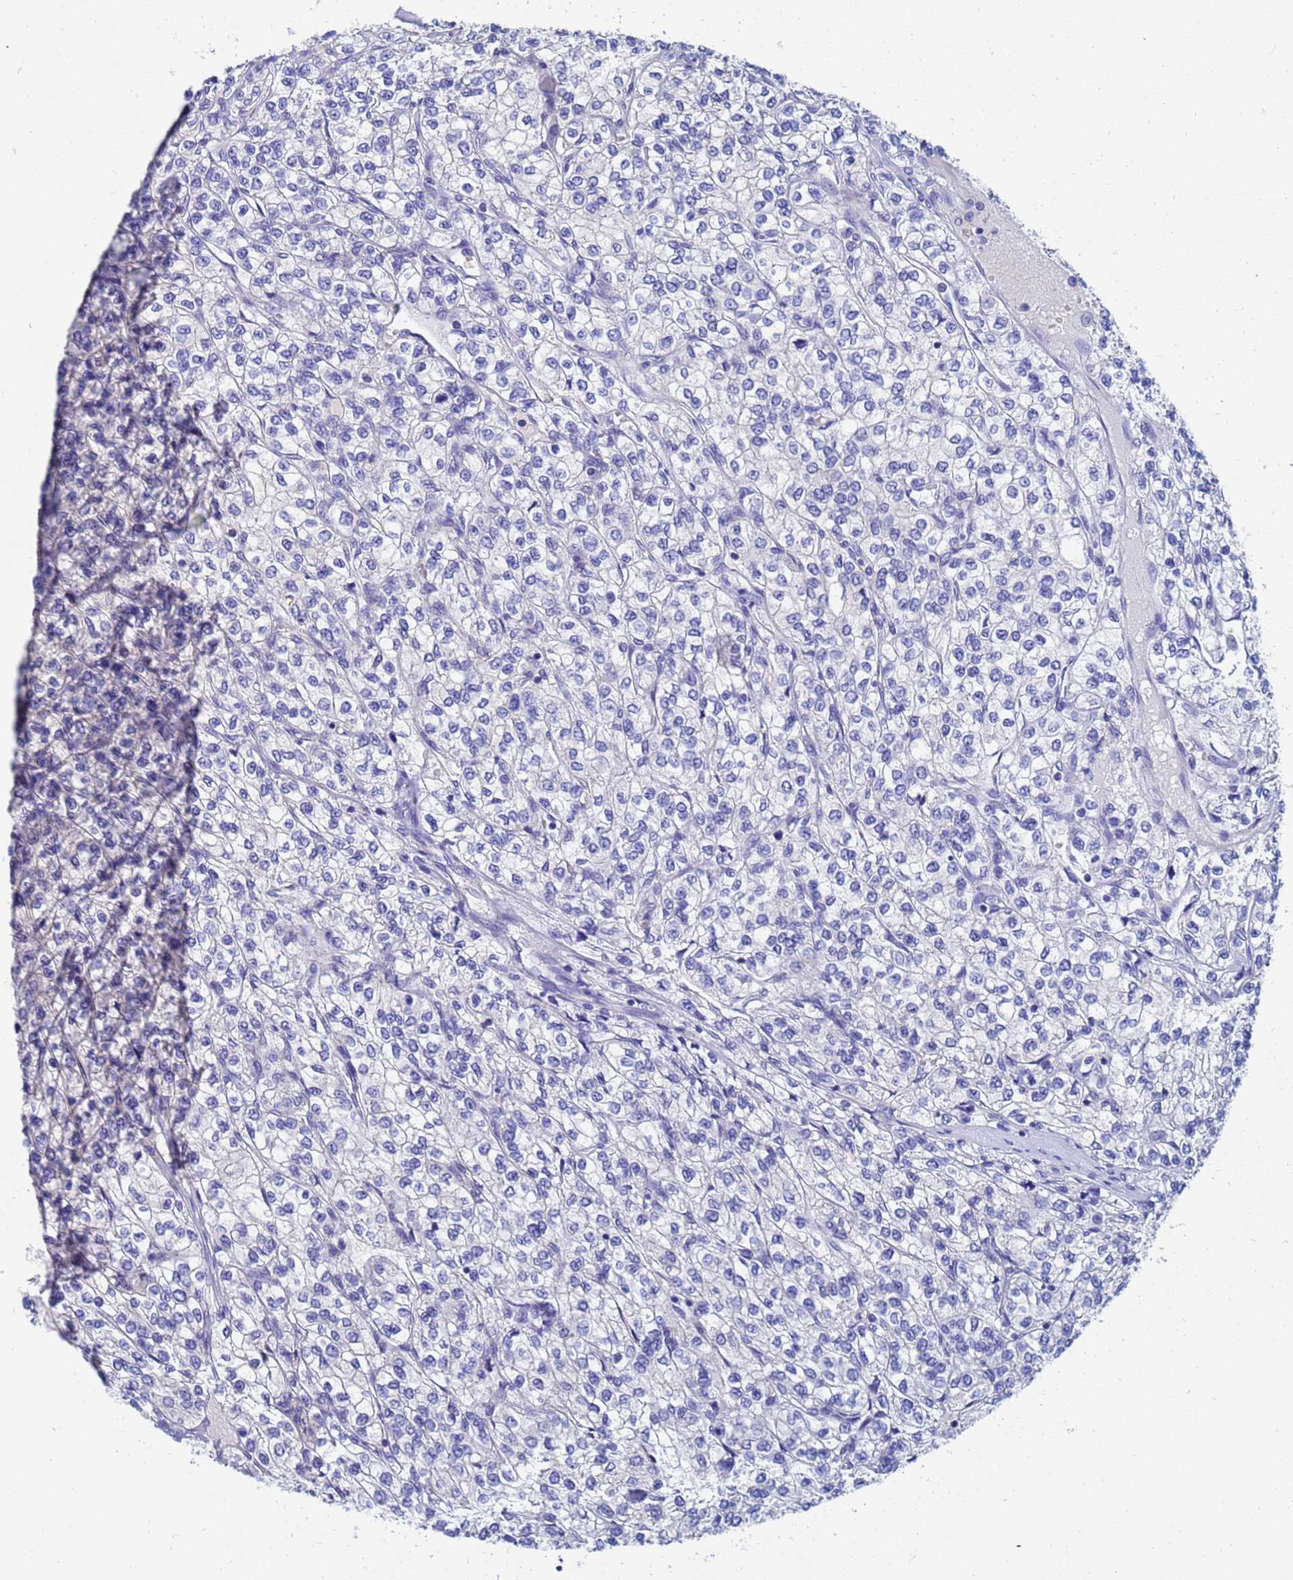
{"staining": {"intensity": "negative", "quantity": "none", "location": "none"}, "tissue": "renal cancer", "cell_type": "Tumor cells", "image_type": "cancer", "snomed": [{"axis": "morphology", "description": "Adenocarcinoma, NOS"}, {"axis": "topography", "description": "Kidney"}], "caption": "Tumor cells are negative for brown protein staining in renal cancer (adenocarcinoma).", "gene": "UBE2O", "patient": {"sex": "male", "age": 80}}